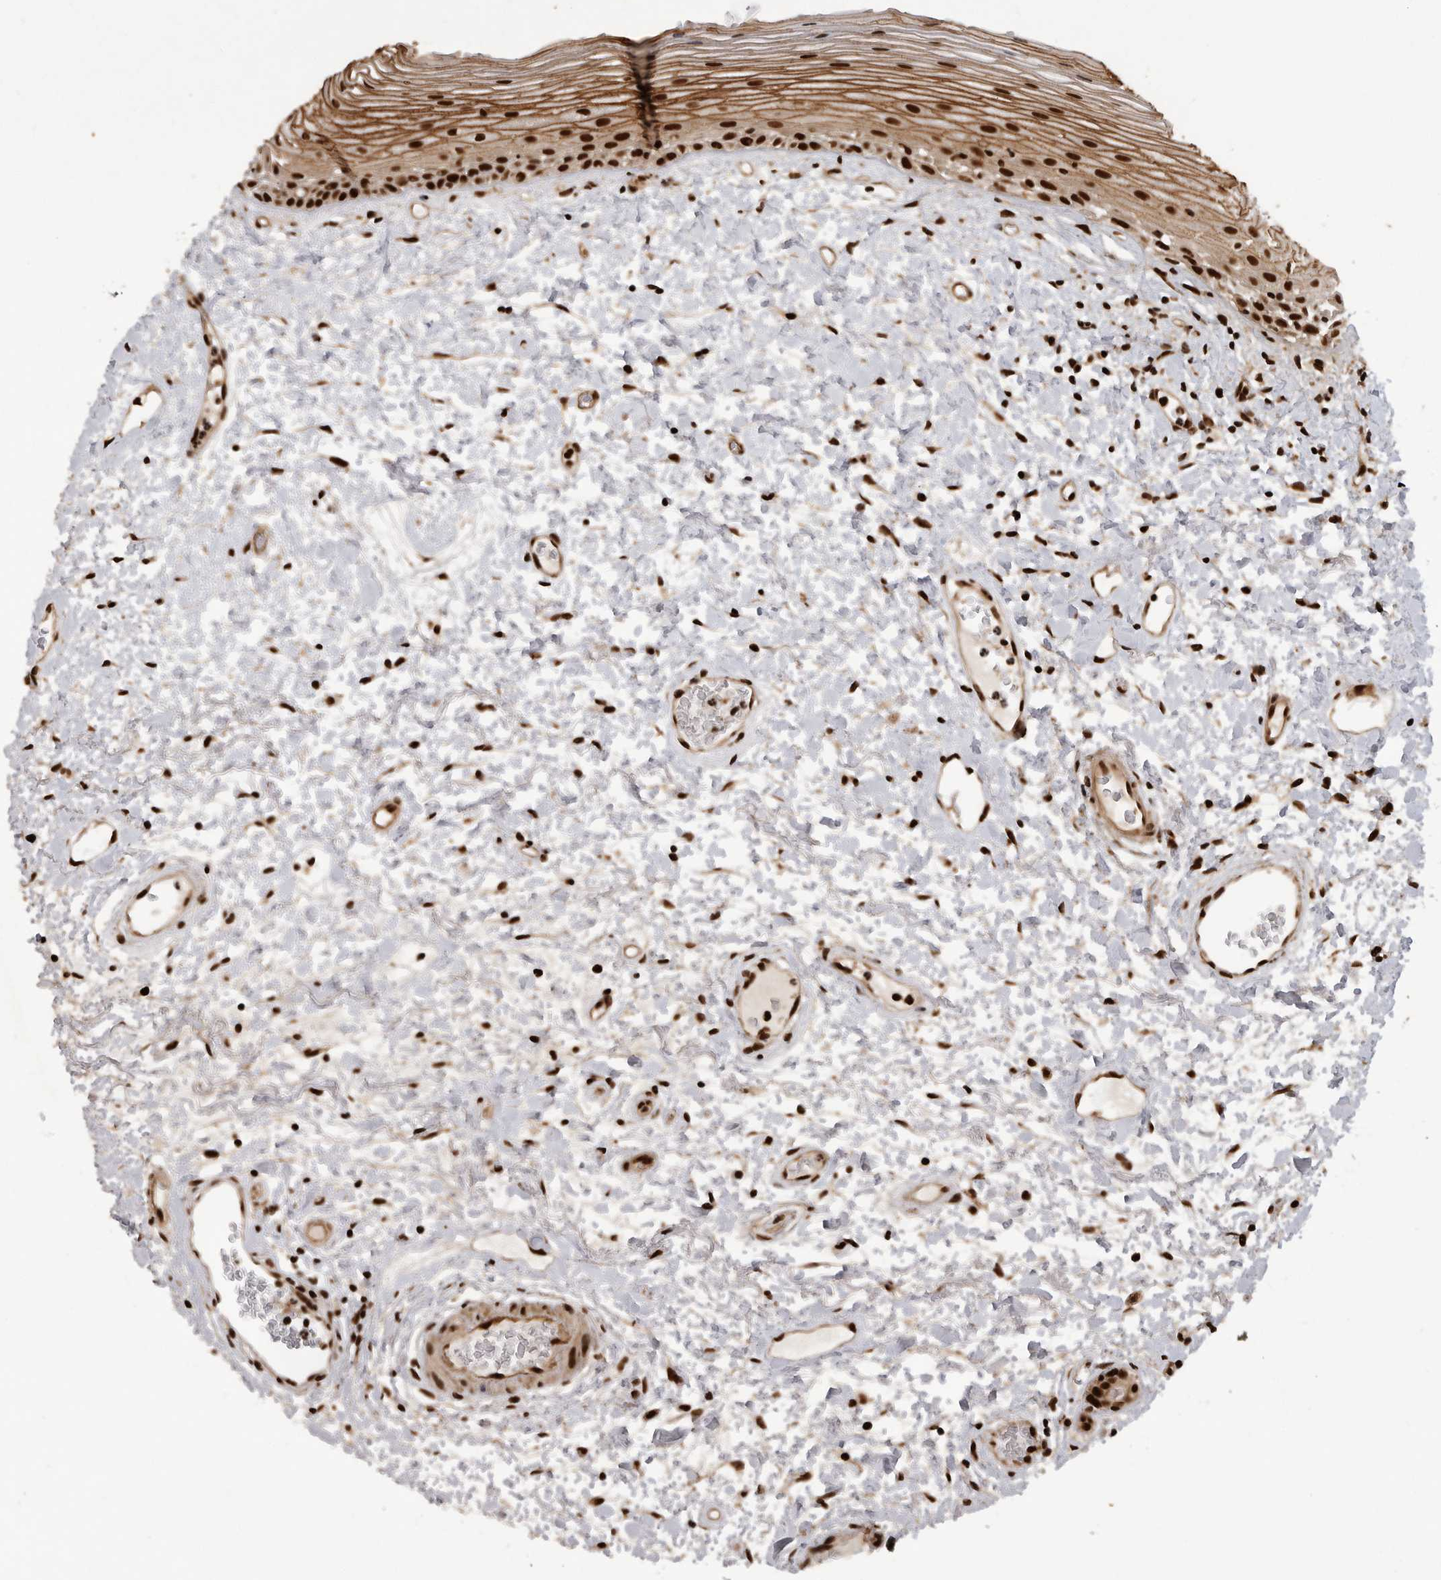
{"staining": {"intensity": "strong", "quantity": ">75%", "location": "cytoplasmic/membranous,nuclear"}, "tissue": "oral mucosa", "cell_type": "Squamous epithelial cells", "image_type": "normal", "snomed": [{"axis": "morphology", "description": "Normal tissue, NOS"}, {"axis": "topography", "description": "Oral tissue"}], "caption": "Immunohistochemistry (IHC) of unremarkable oral mucosa reveals high levels of strong cytoplasmic/membranous,nuclear staining in about >75% of squamous epithelial cells.", "gene": "PPP1R8", "patient": {"sex": "female", "age": 76}}